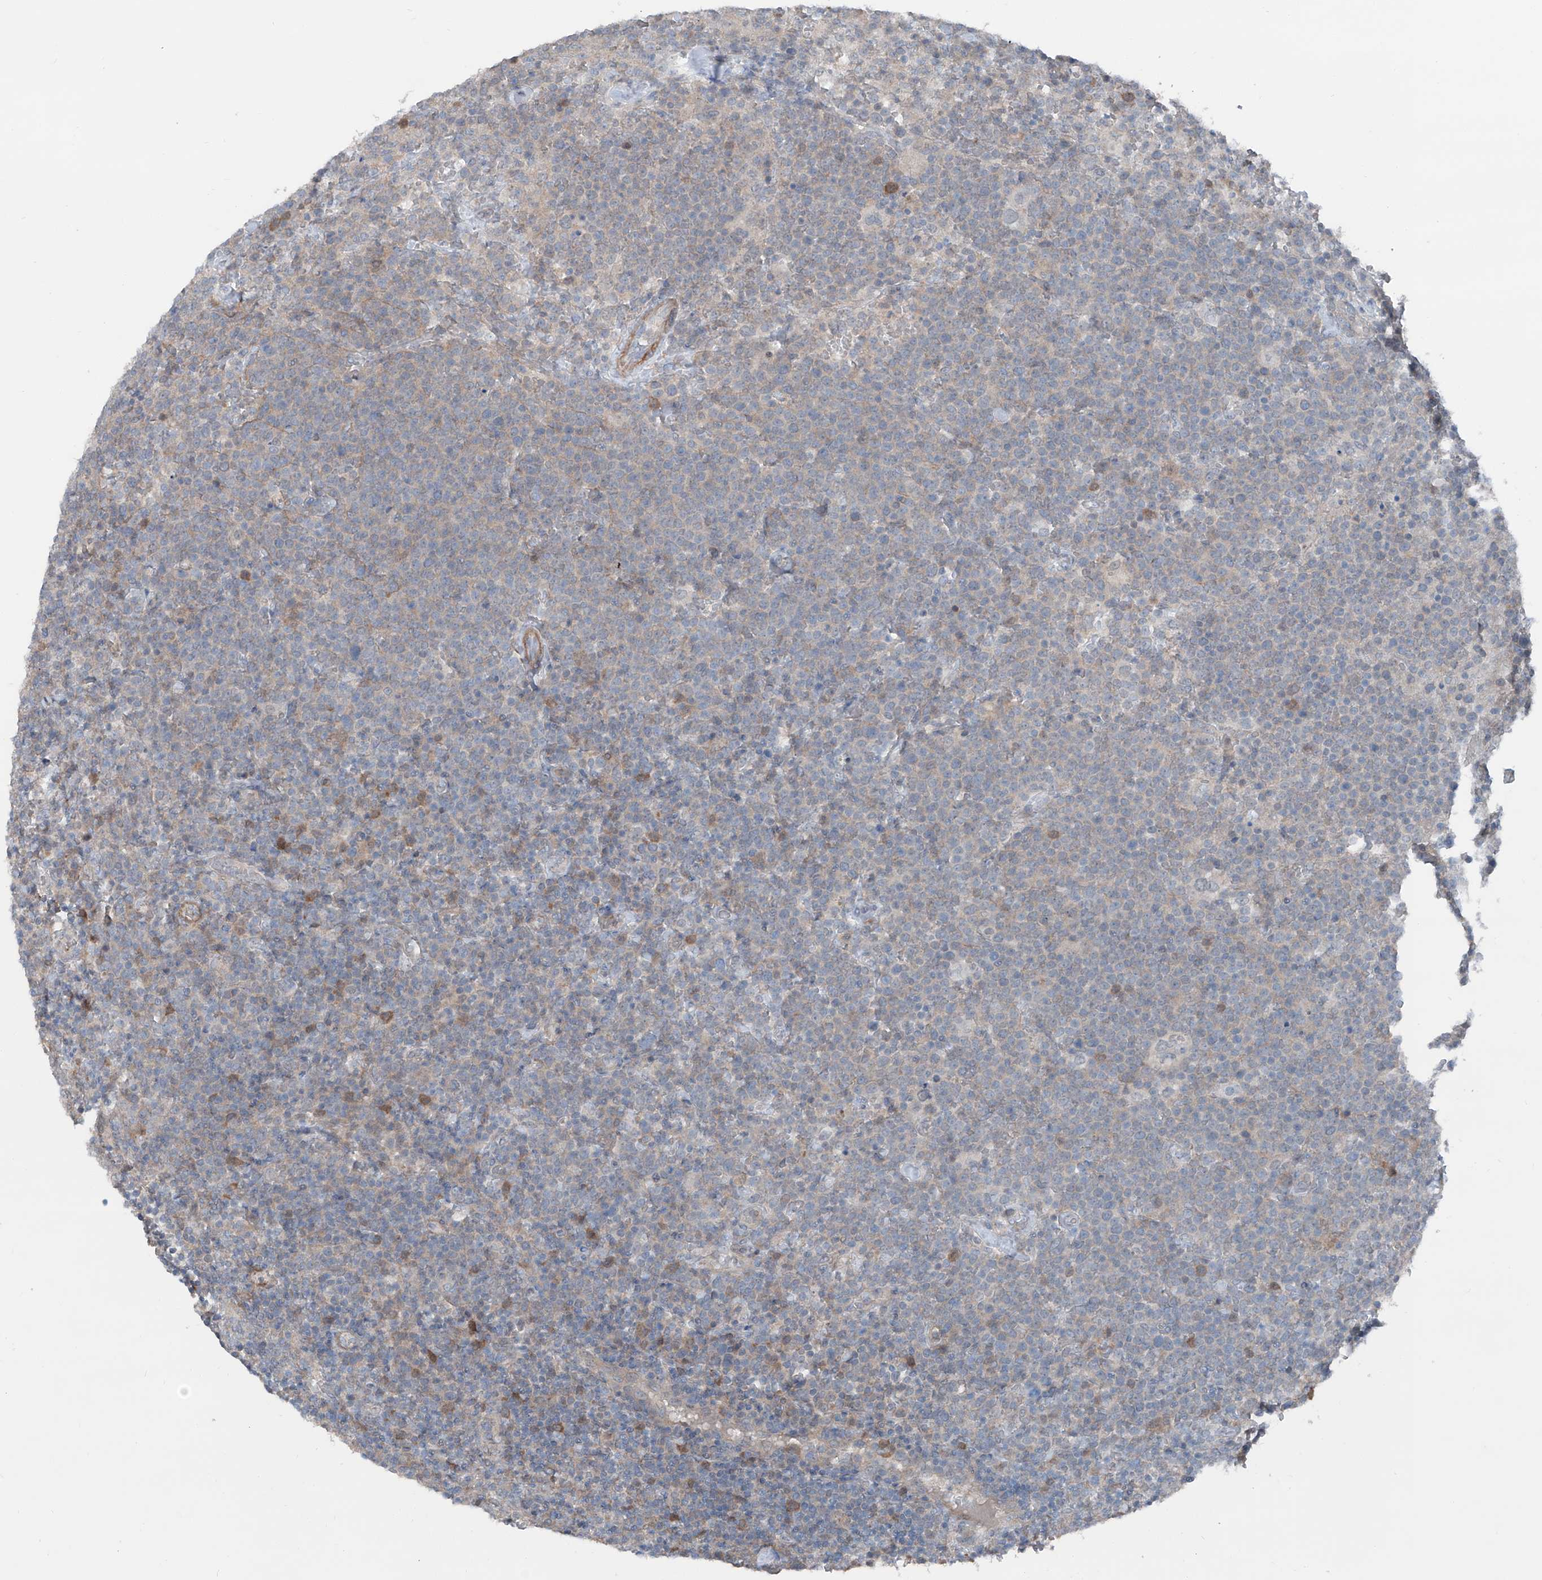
{"staining": {"intensity": "weak", "quantity": "<25%", "location": "cytoplasmic/membranous"}, "tissue": "lymphoma", "cell_type": "Tumor cells", "image_type": "cancer", "snomed": [{"axis": "morphology", "description": "Malignant lymphoma, non-Hodgkin's type, High grade"}, {"axis": "topography", "description": "Lymph node"}], "caption": "This is an IHC micrograph of human lymphoma. There is no expression in tumor cells.", "gene": "HSPB11", "patient": {"sex": "male", "age": 61}}